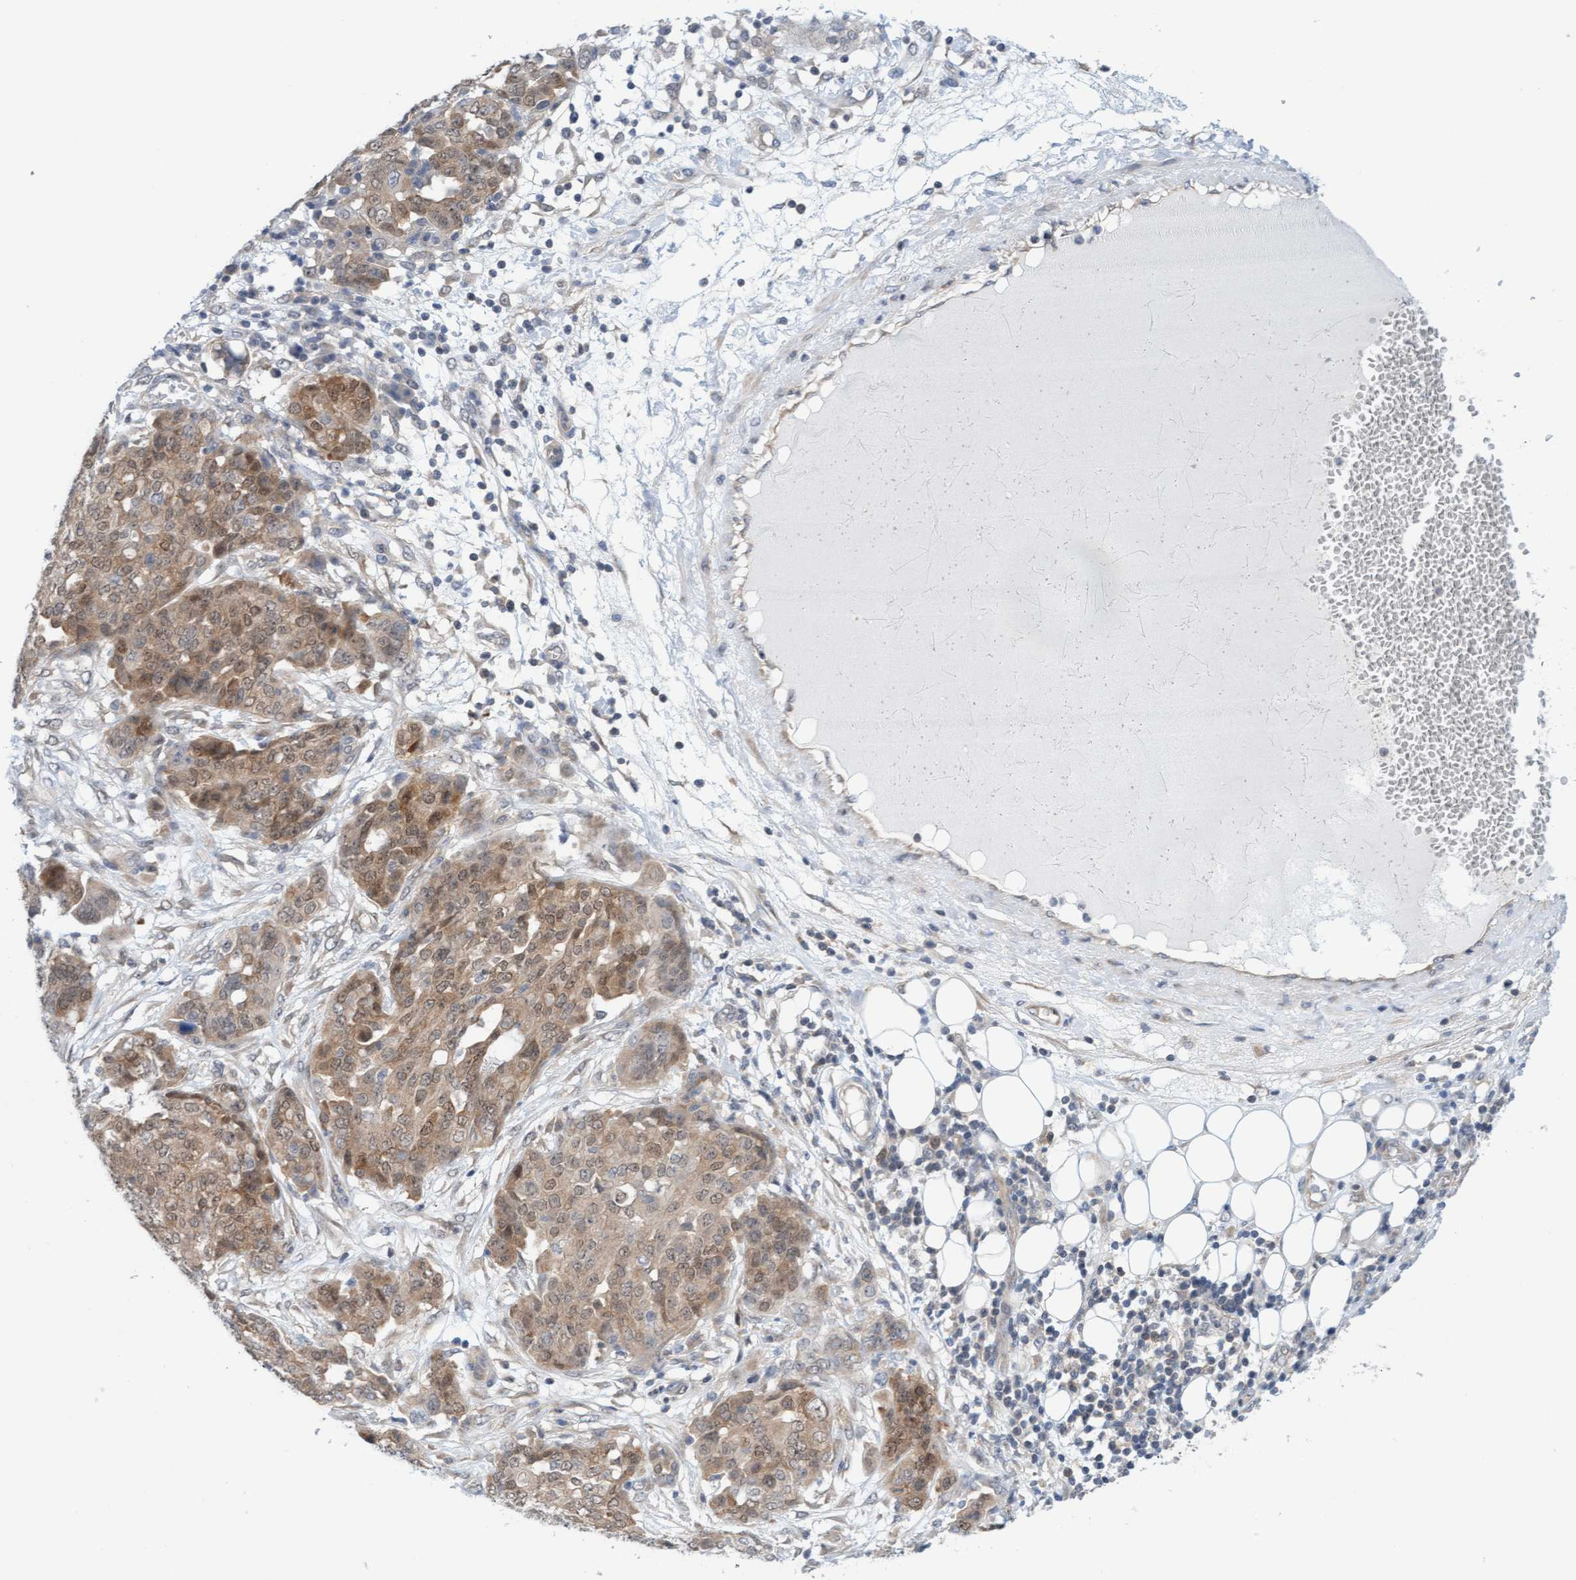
{"staining": {"intensity": "moderate", "quantity": ">75%", "location": "cytoplasmic/membranous"}, "tissue": "ovarian cancer", "cell_type": "Tumor cells", "image_type": "cancer", "snomed": [{"axis": "morphology", "description": "Cystadenocarcinoma, serous, NOS"}, {"axis": "topography", "description": "Soft tissue"}, {"axis": "topography", "description": "Ovary"}], "caption": "Protein staining of ovarian cancer (serous cystadenocarcinoma) tissue displays moderate cytoplasmic/membranous expression in approximately >75% of tumor cells. (brown staining indicates protein expression, while blue staining denotes nuclei).", "gene": "AMZ2", "patient": {"sex": "female", "age": 57}}